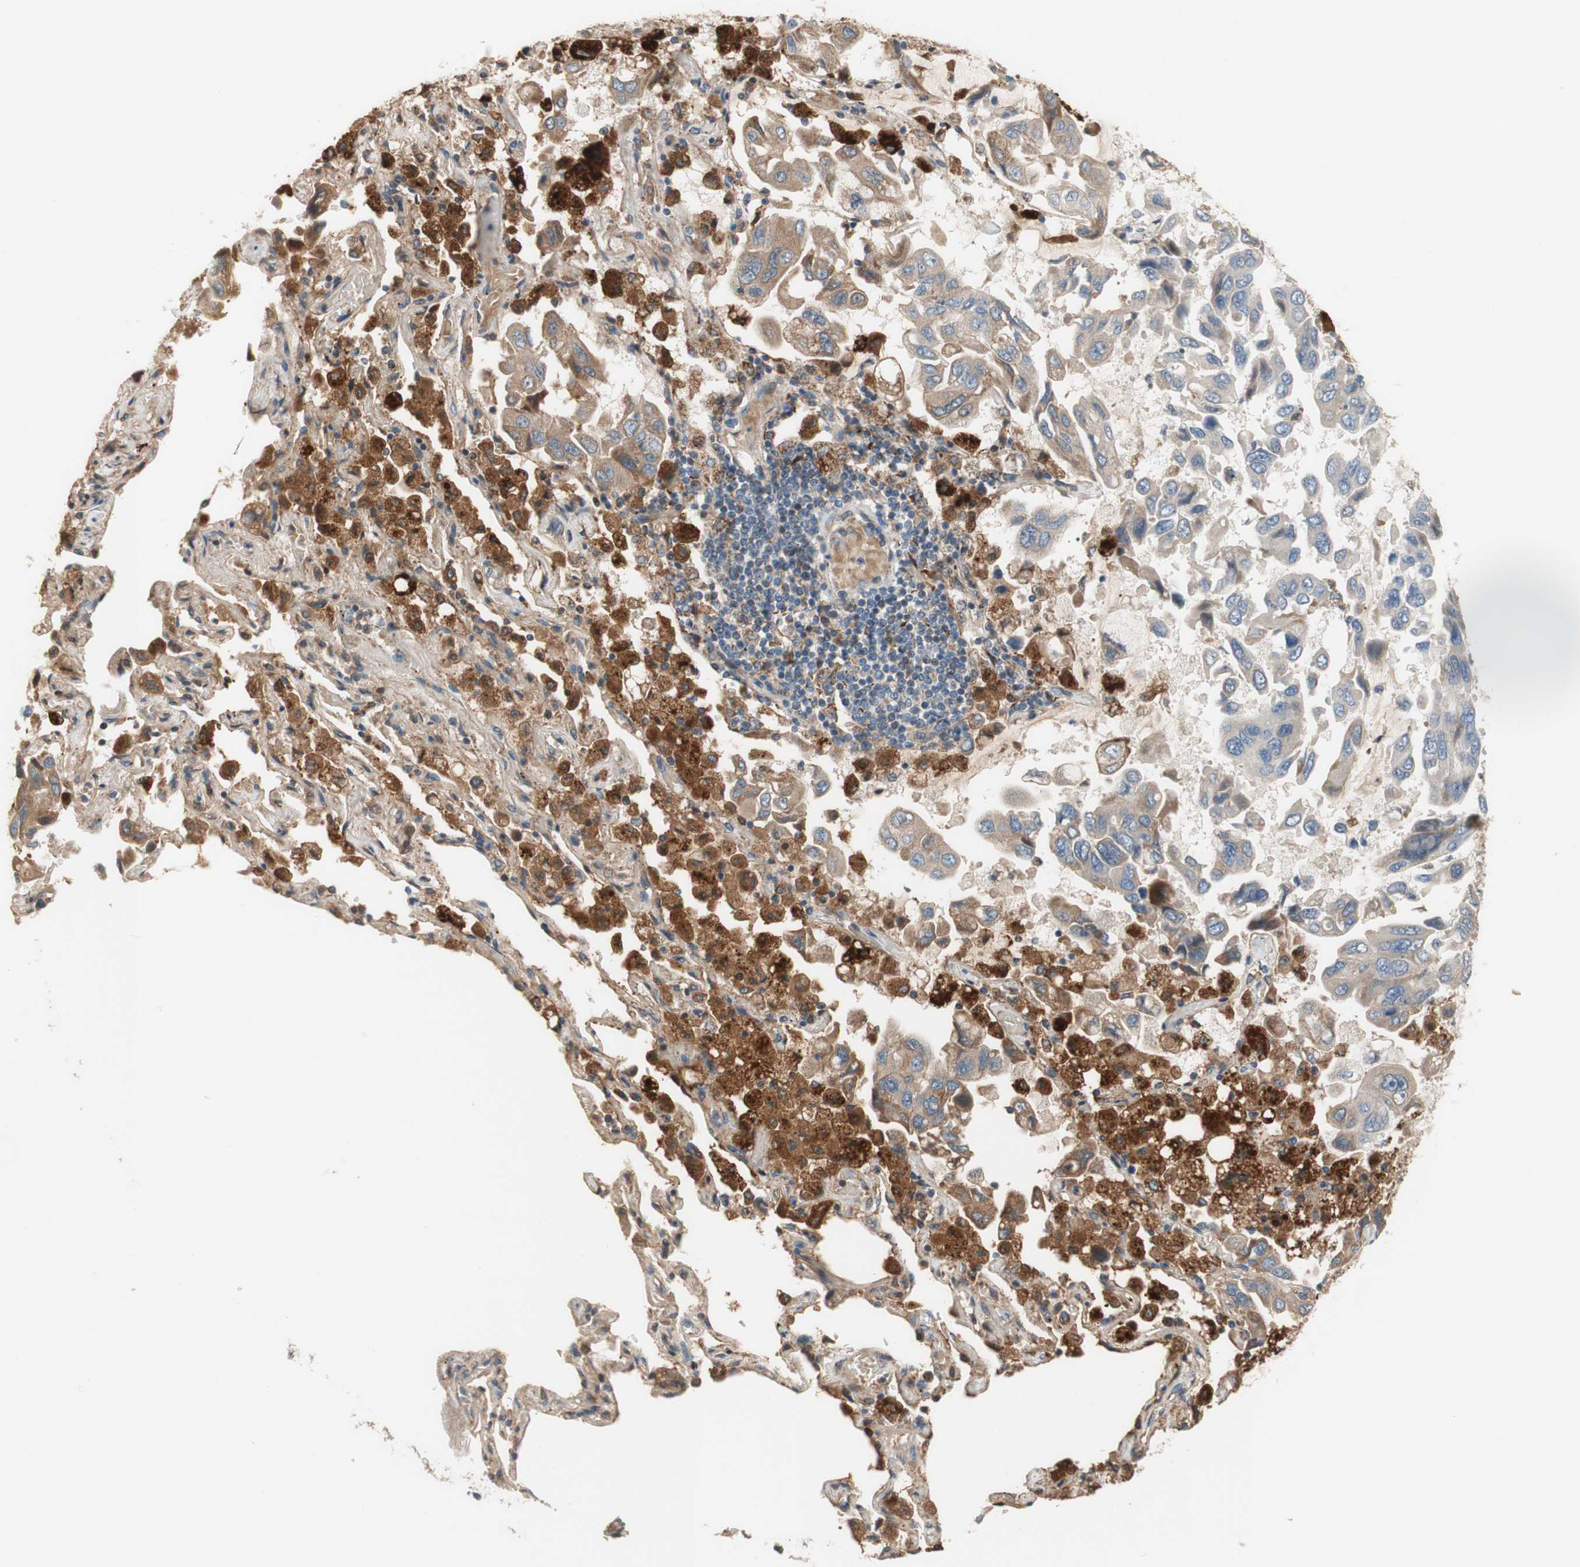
{"staining": {"intensity": "weak", "quantity": ">75%", "location": "cytoplasmic/membranous"}, "tissue": "lung cancer", "cell_type": "Tumor cells", "image_type": "cancer", "snomed": [{"axis": "morphology", "description": "Adenocarcinoma, NOS"}, {"axis": "topography", "description": "Lung"}], "caption": "About >75% of tumor cells in lung cancer demonstrate weak cytoplasmic/membranous protein staining as visualized by brown immunohistochemical staining.", "gene": "PTPN21", "patient": {"sex": "male", "age": 64}}